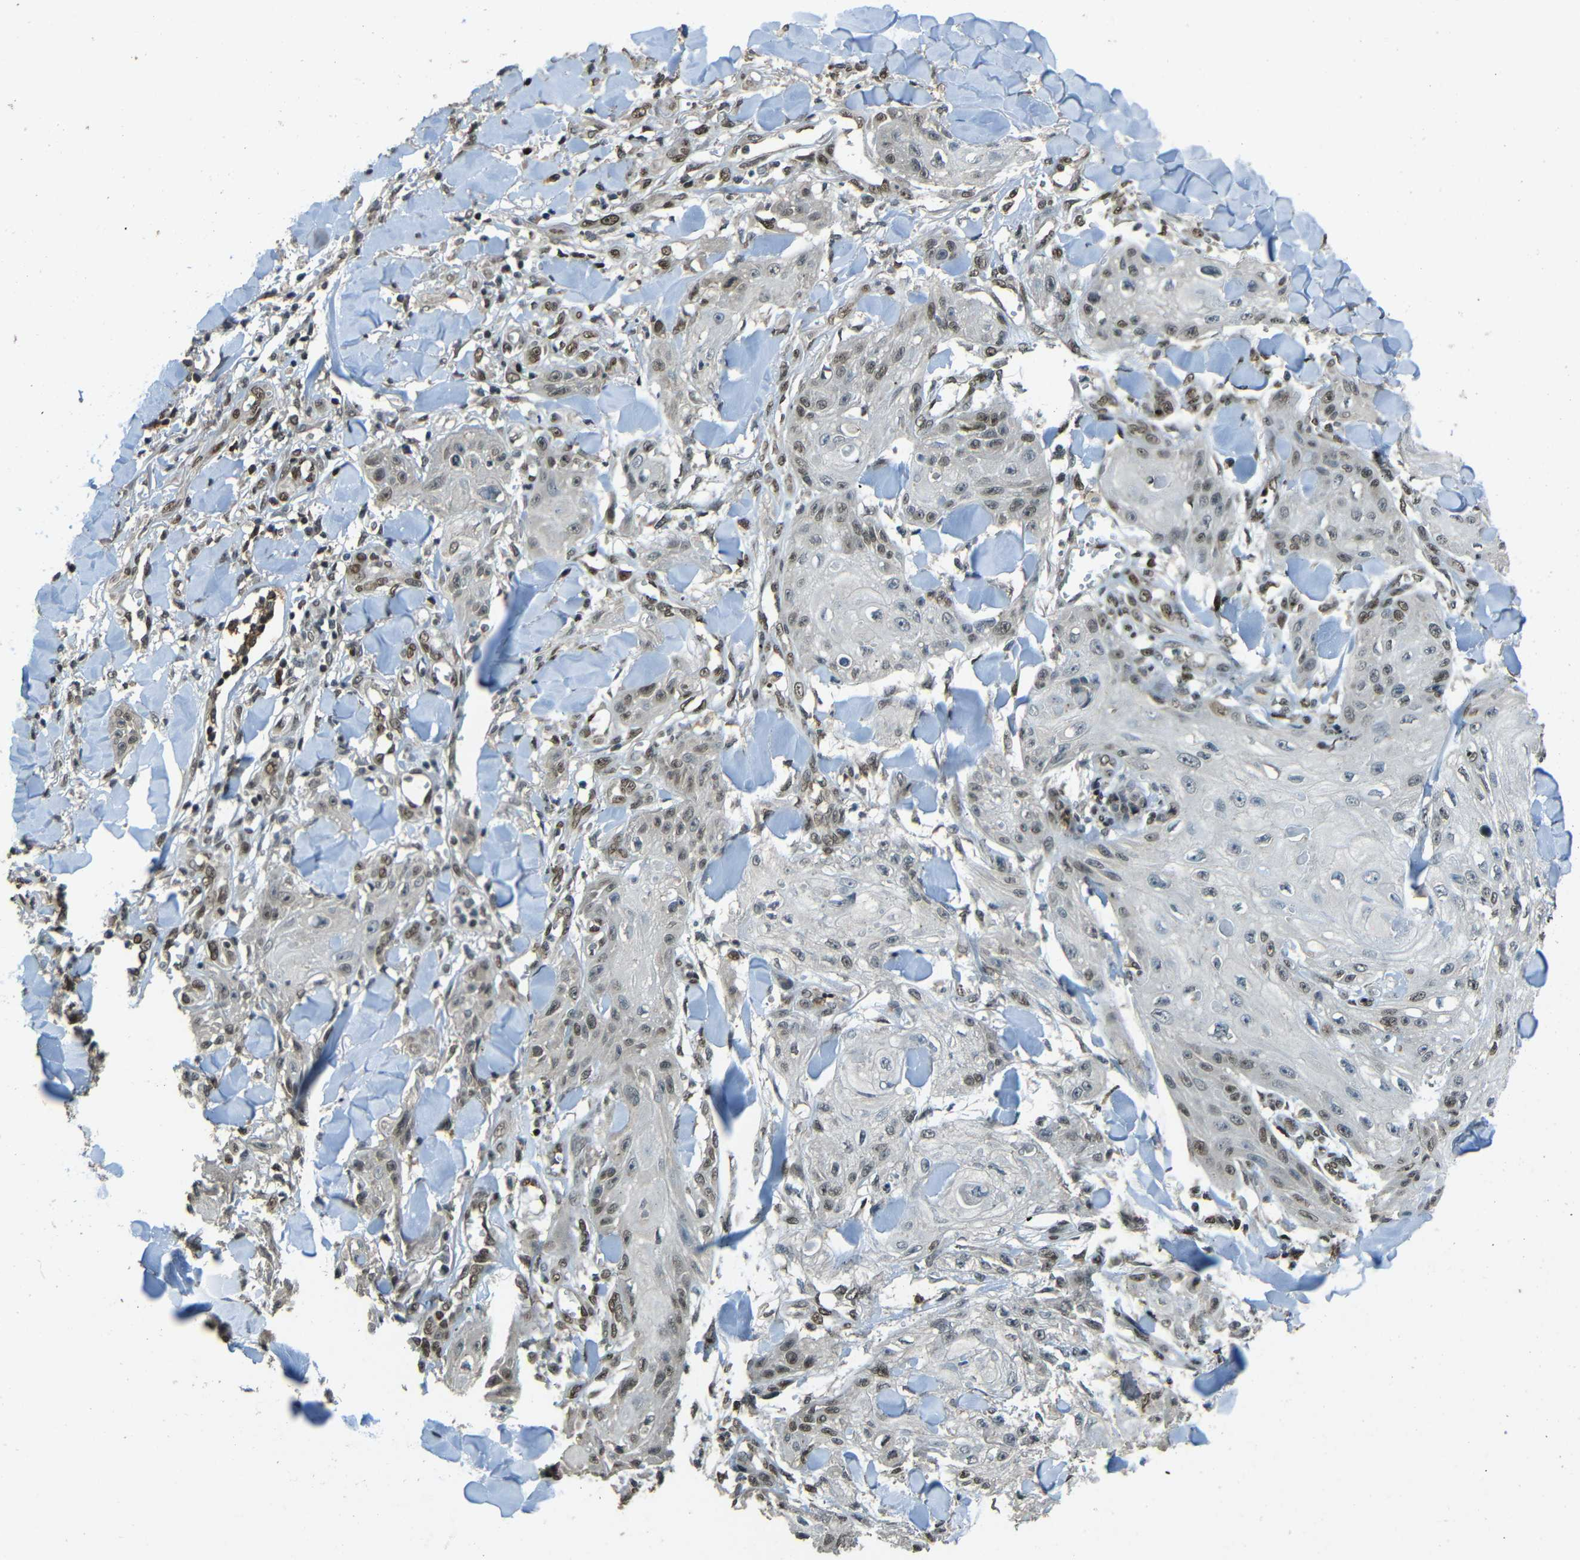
{"staining": {"intensity": "weak", "quantity": ">75%", "location": "nuclear"}, "tissue": "skin cancer", "cell_type": "Tumor cells", "image_type": "cancer", "snomed": [{"axis": "morphology", "description": "Squamous cell carcinoma, NOS"}, {"axis": "topography", "description": "Skin"}], "caption": "The micrograph reveals staining of skin cancer, revealing weak nuclear protein staining (brown color) within tumor cells.", "gene": "PSIP1", "patient": {"sex": "male", "age": 74}}